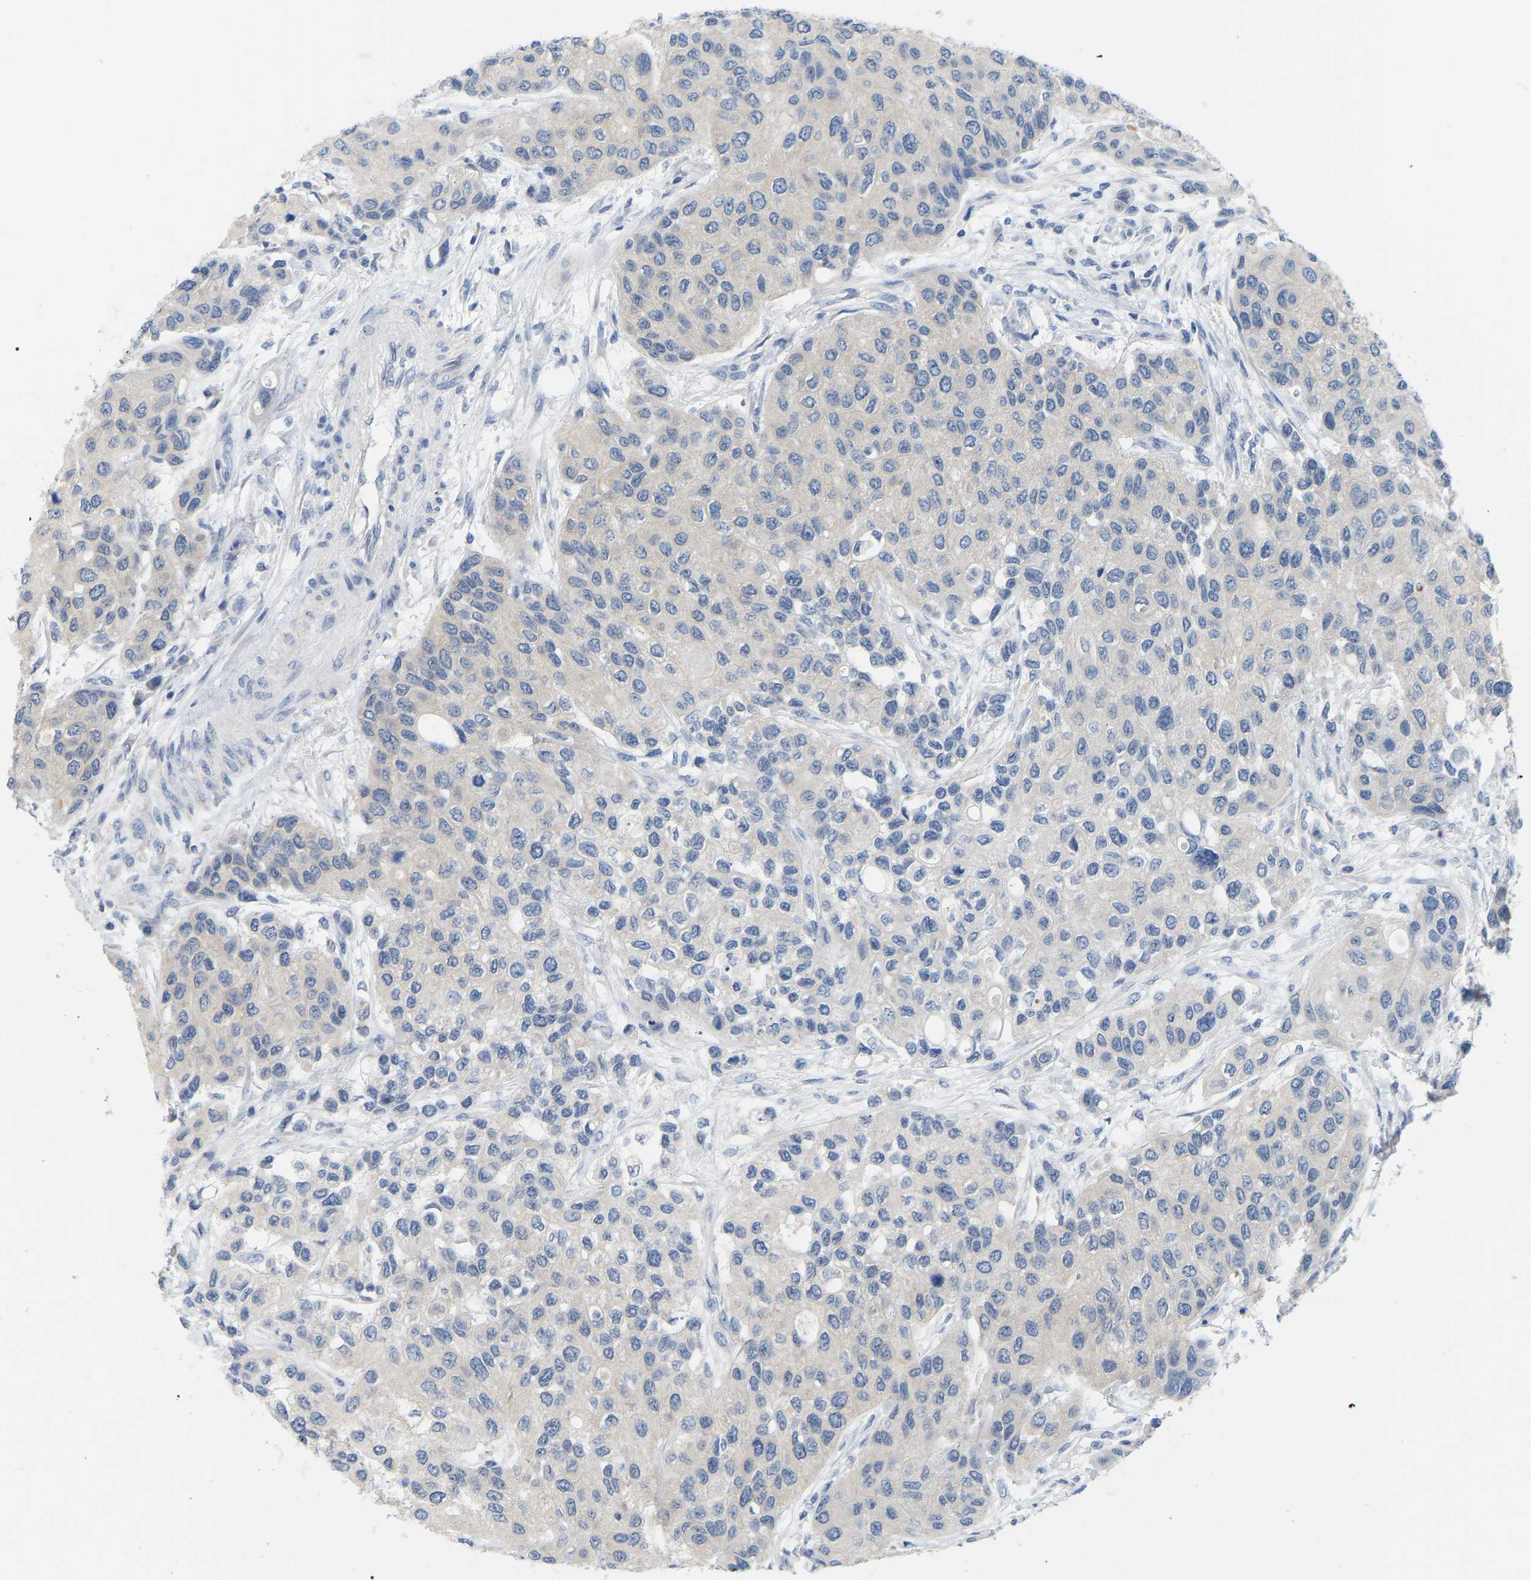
{"staining": {"intensity": "negative", "quantity": "none", "location": "none"}, "tissue": "urothelial cancer", "cell_type": "Tumor cells", "image_type": "cancer", "snomed": [{"axis": "morphology", "description": "Urothelial carcinoma, High grade"}, {"axis": "topography", "description": "Urinary bladder"}], "caption": "Urothelial cancer was stained to show a protein in brown. There is no significant staining in tumor cells.", "gene": "WIPI2", "patient": {"sex": "female", "age": 56}}